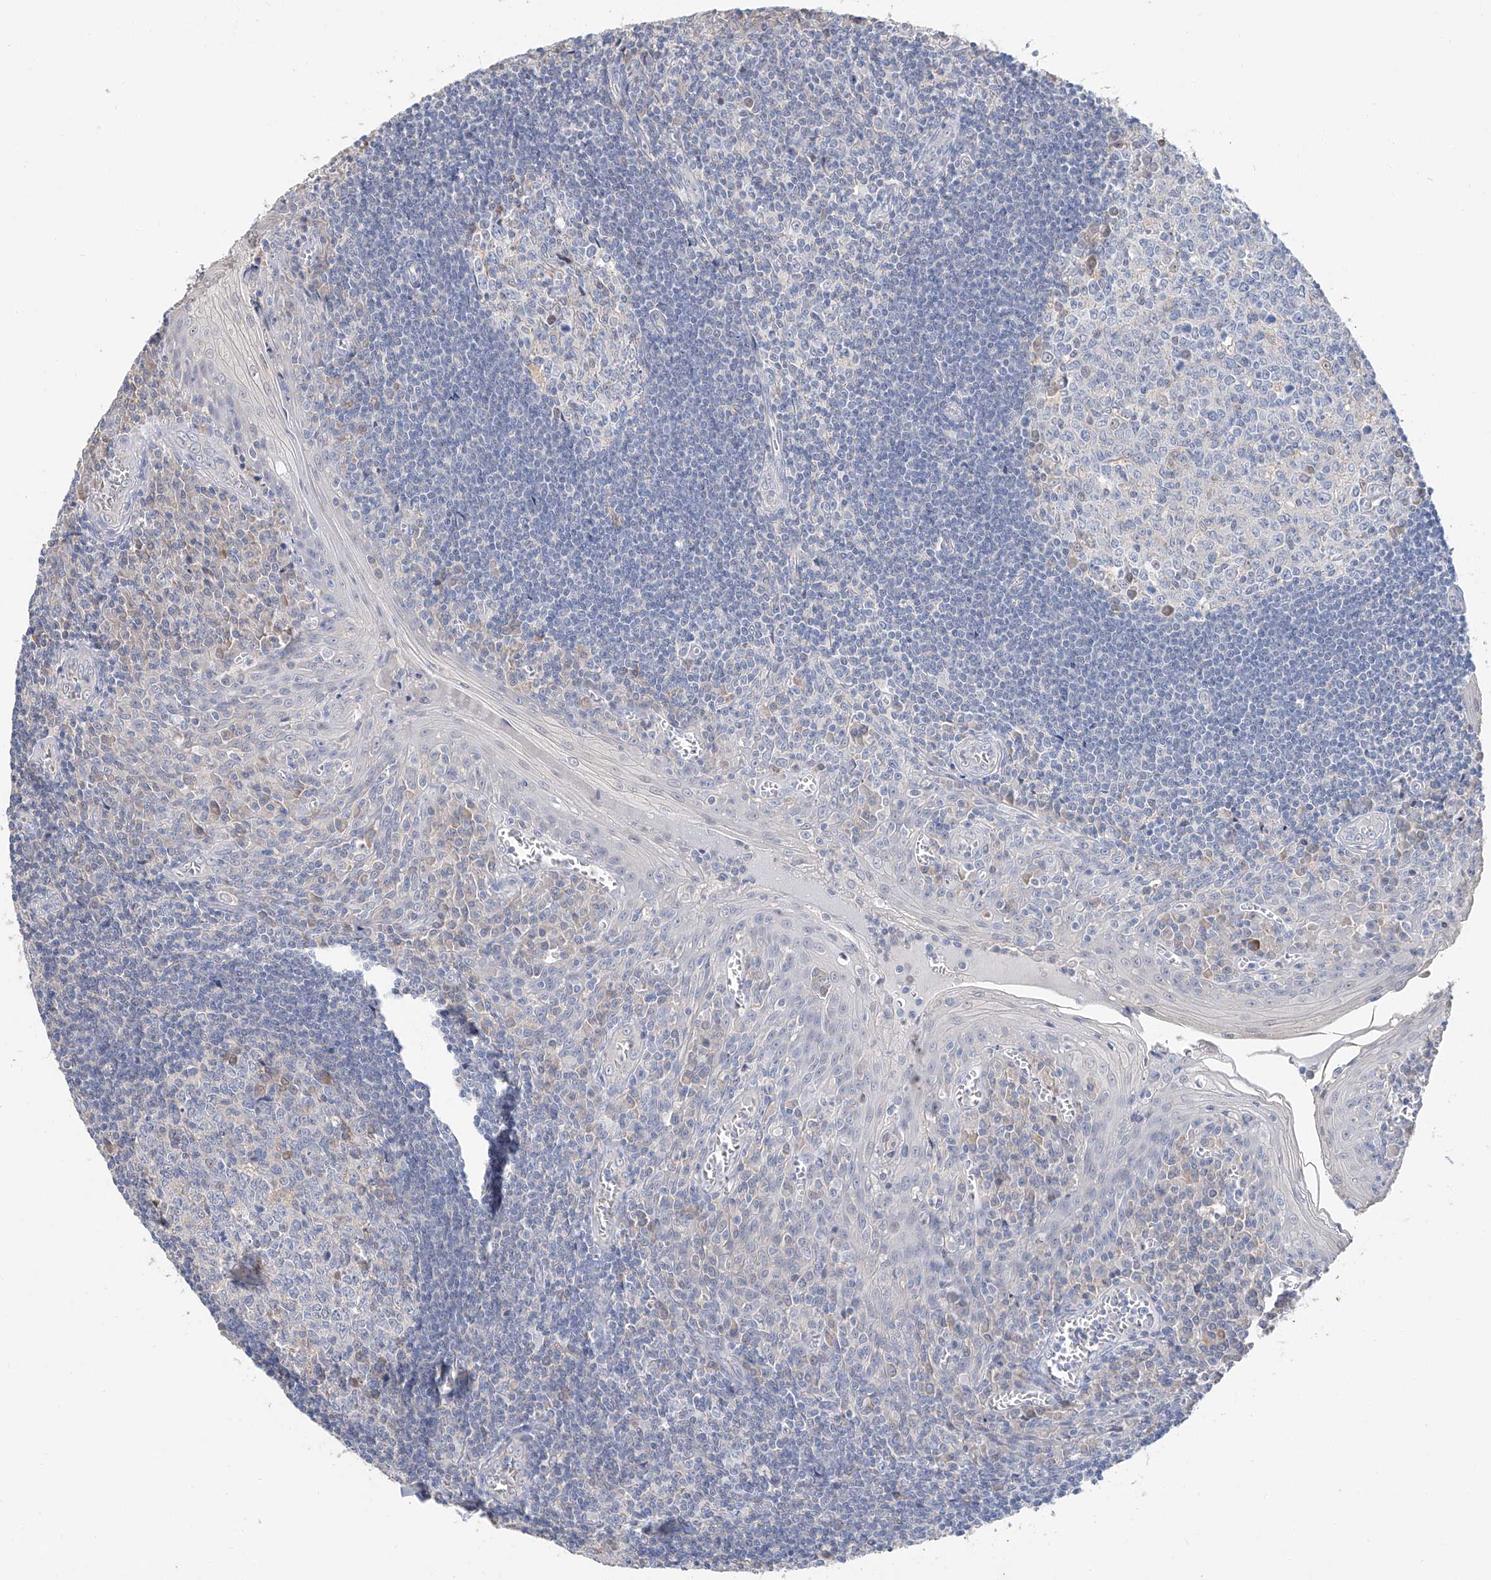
{"staining": {"intensity": "negative", "quantity": "none", "location": "none"}, "tissue": "tonsil", "cell_type": "Germinal center cells", "image_type": "normal", "snomed": [{"axis": "morphology", "description": "Normal tissue, NOS"}, {"axis": "topography", "description": "Tonsil"}], "caption": "This is an immunohistochemistry photomicrograph of unremarkable human tonsil. There is no positivity in germinal center cells.", "gene": "FUCA2", "patient": {"sex": "male", "age": 27}}